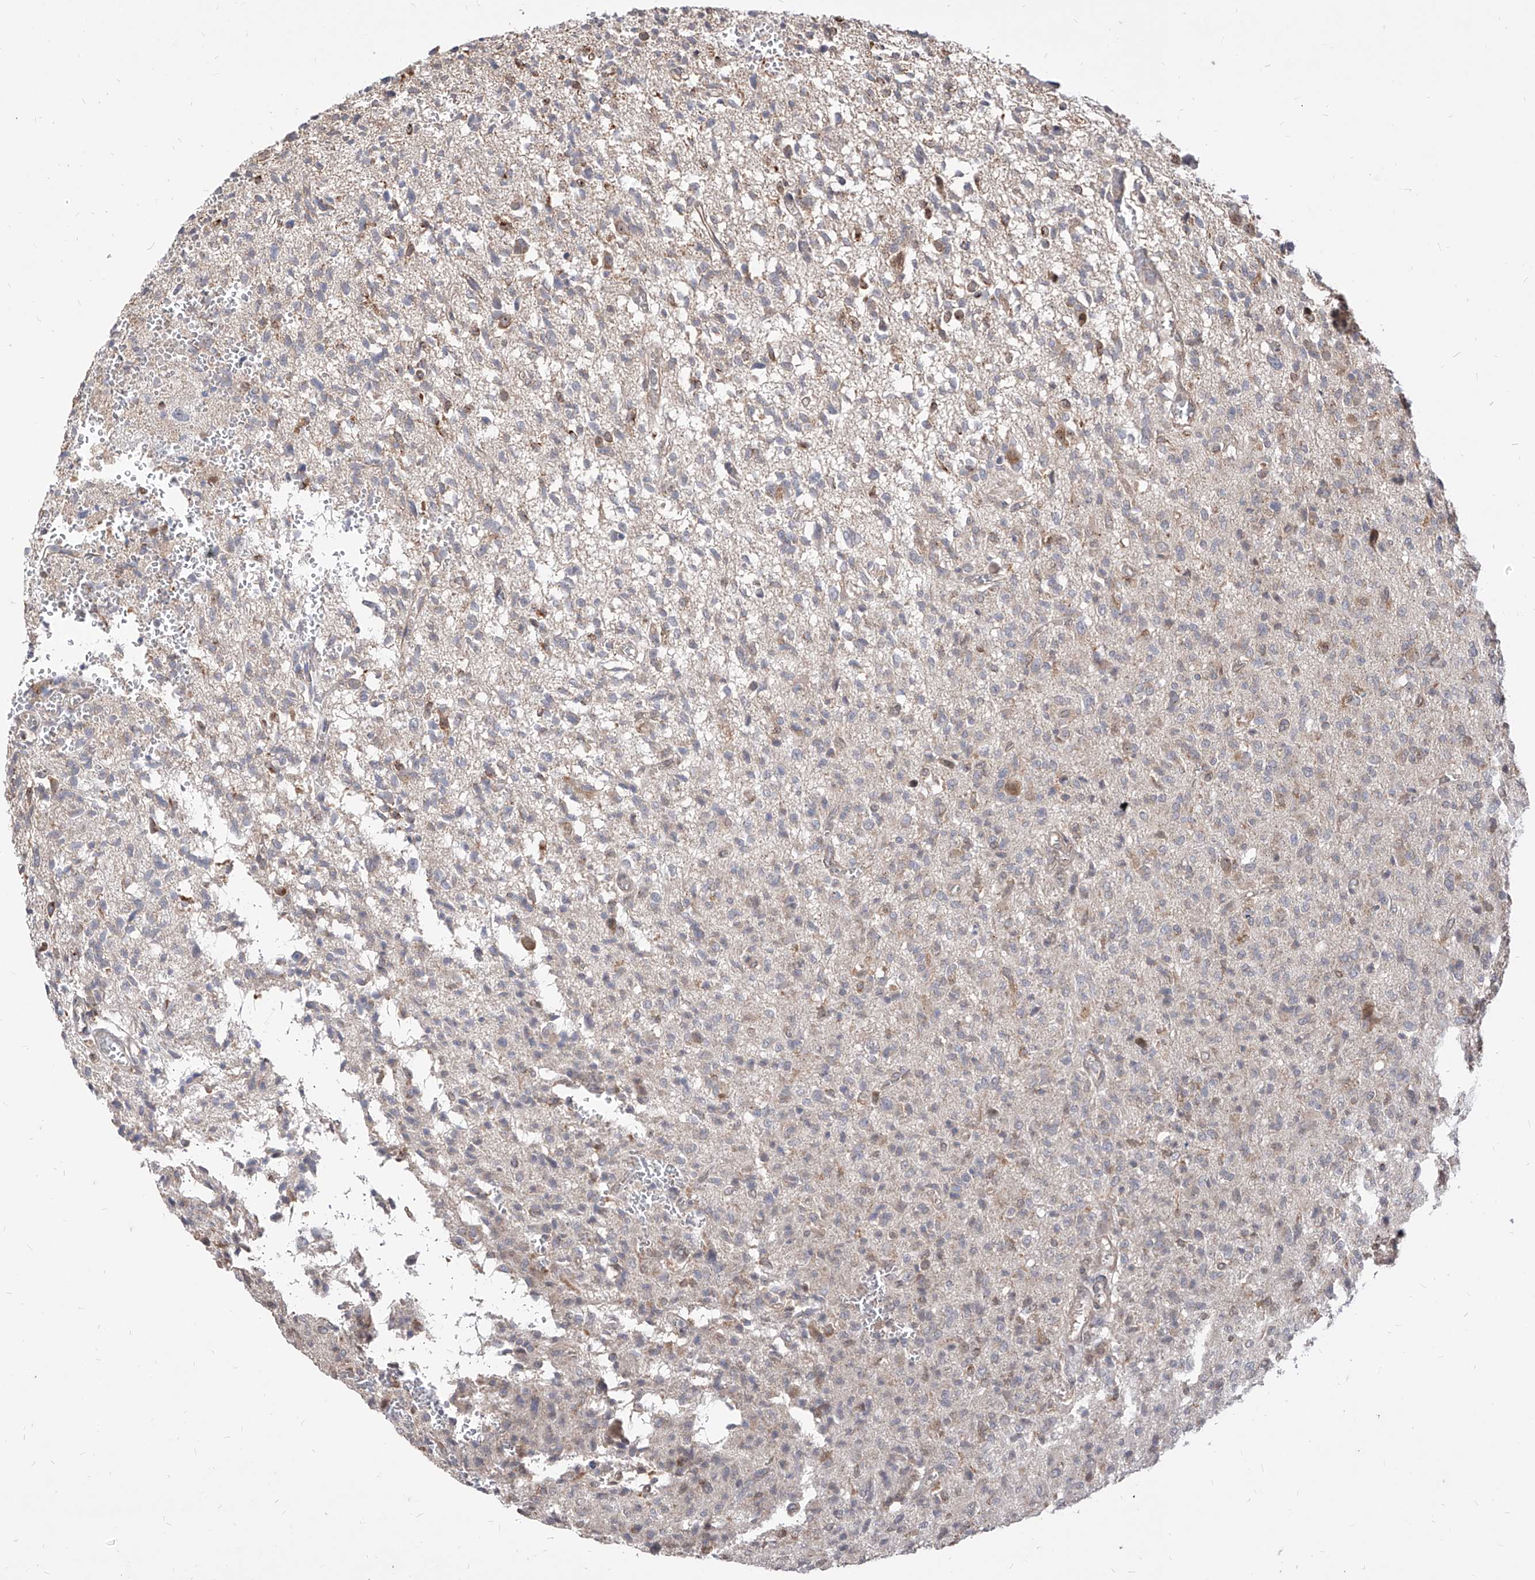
{"staining": {"intensity": "negative", "quantity": "none", "location": "none"}, "tissue": "glioma", "cell_type": "Tumor cells", "image_type": "cancer", "snomed": [{"axis": "morphology", "description": "Glioma, malignant, High grade"}, {"axis": "topography", "description": "Brain"}], "caption": "Protein analysis of glioma shows no significant expression in tumor cells.", "gene": "C8orf82", "patient": {"sex": "female", "age": 57}}